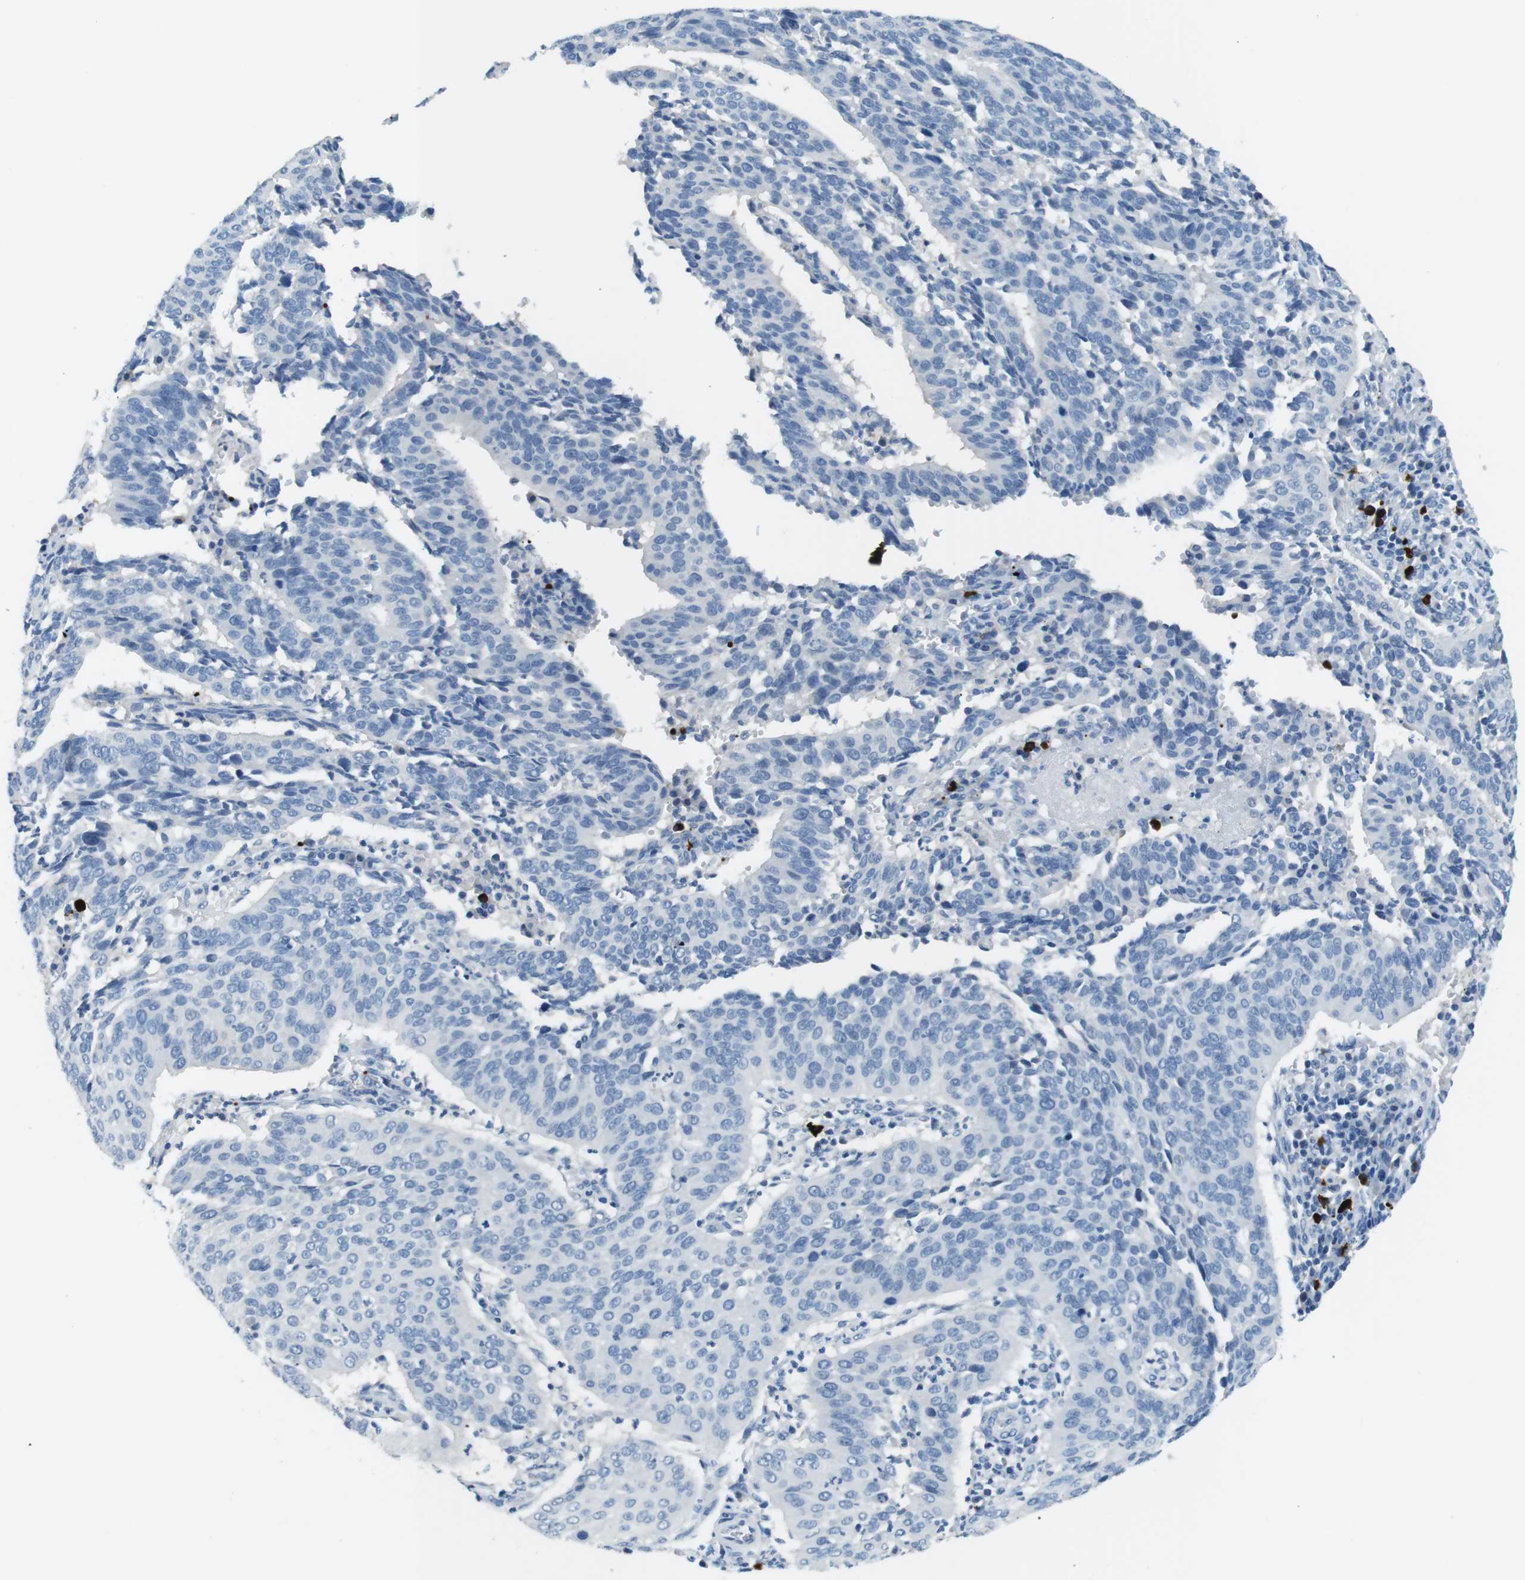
{"staining": {"intensity": "negative", "quantity": "none", "location": "none"}, "tissue": "cervical cancer", "cell_type": "Tumor cells", "image_type": "cancer", "snomed": [{"axis": "morphology", "description": "Normal tissue, NOS"}, {"axis": "morphology", "description": "Squamous cell carcinoma, NOS"}, {"axis": "topography", "description": "Cervix"}], "caption": "A high-resolution photomicrograph shows immunohistochemistry staining of squamous cell carcinoma (cervical), which shows no significant positivity in tumor cells. Nuclei are stained in blue.", "gene": "SLC35A3", "patient": {"sex": "female", "age": 39}}